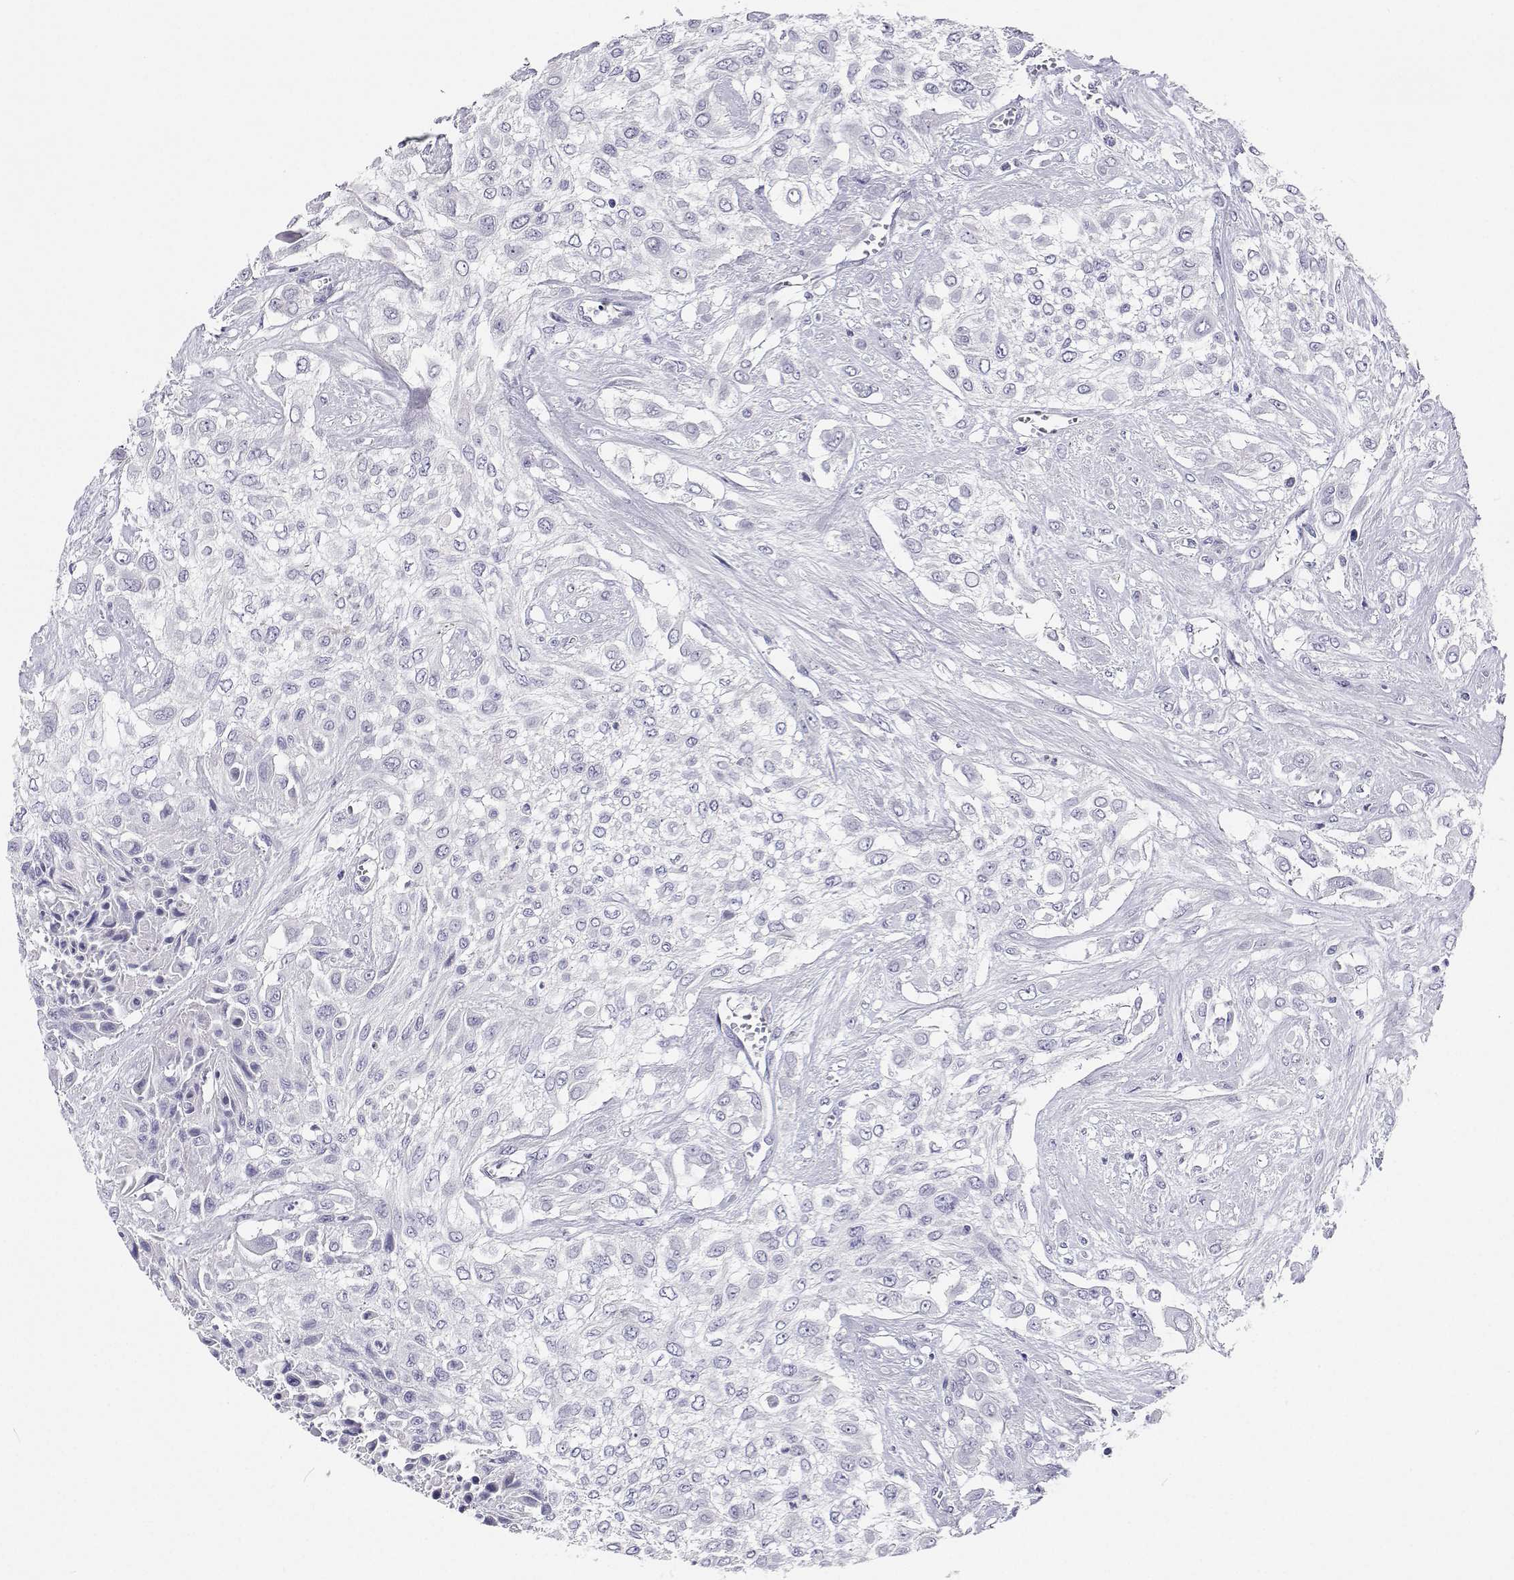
{"staining": {"intensity": "negative", "quantity": "none", "location": "none"}, "tissue": "urothelial cancer", "cell_type": "Tumor cells", "image_type": "cancer", "snomed": [{"axis": "morphology", "description": "Urothelial carcinoma, High grade"}, {"axis": "topography", "description": "Urinary bladder"}], "caption": "Immunohistochemical staining of human urothelial carcinoma (high-grade) demonstrates no significant positivity in tumor cells.", "gene": "BHMT", "patient": {"sex": "male", "age": 57}}